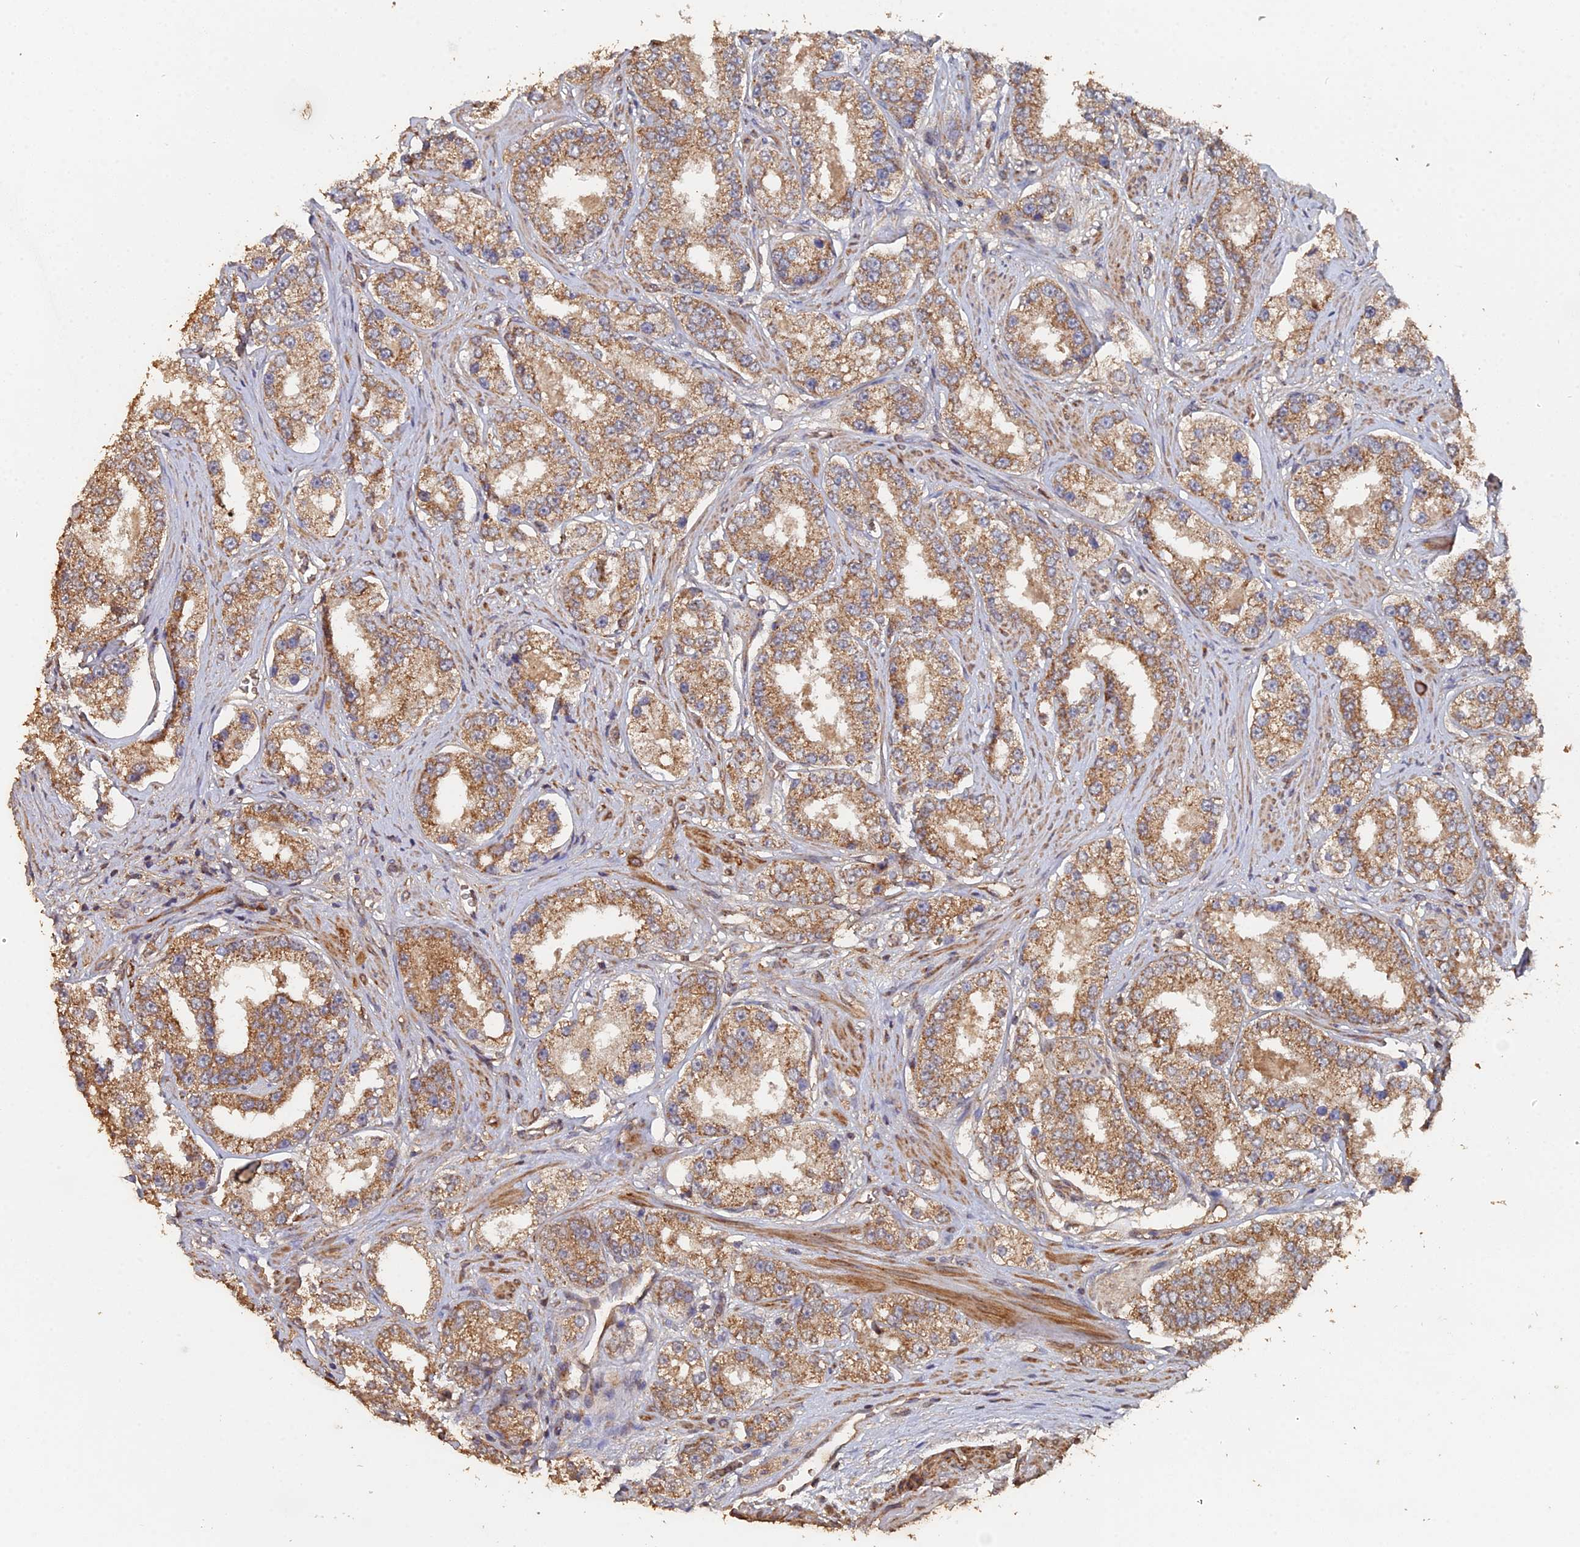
{"staining": {"intensity": "moderate", "quantity": ">75%", "location": "cytoplasmic/membranous"}, "tissue": "prostate cancer", "cell_type": "Tumor cells", "image_type": "cancer", "snomed": [{"axis": "morphology", "description": "Normal tissue, NOS"}, {"axis": "morphology", "description": "Adenocarcinoma, High grade"}, {"axis": "topography", "description": "Prostate"}], "caption": "This image exhibits prostate high-grade adenocarcinoma stained with IHC to label a protein in brown. The cytoplasmic/membranous of tumor cells show moderate positivity for the protein. Nuclei are counter-stained blue.", "gene": "SPANXN4", "patient": {"sex": "male", "age": 83}}